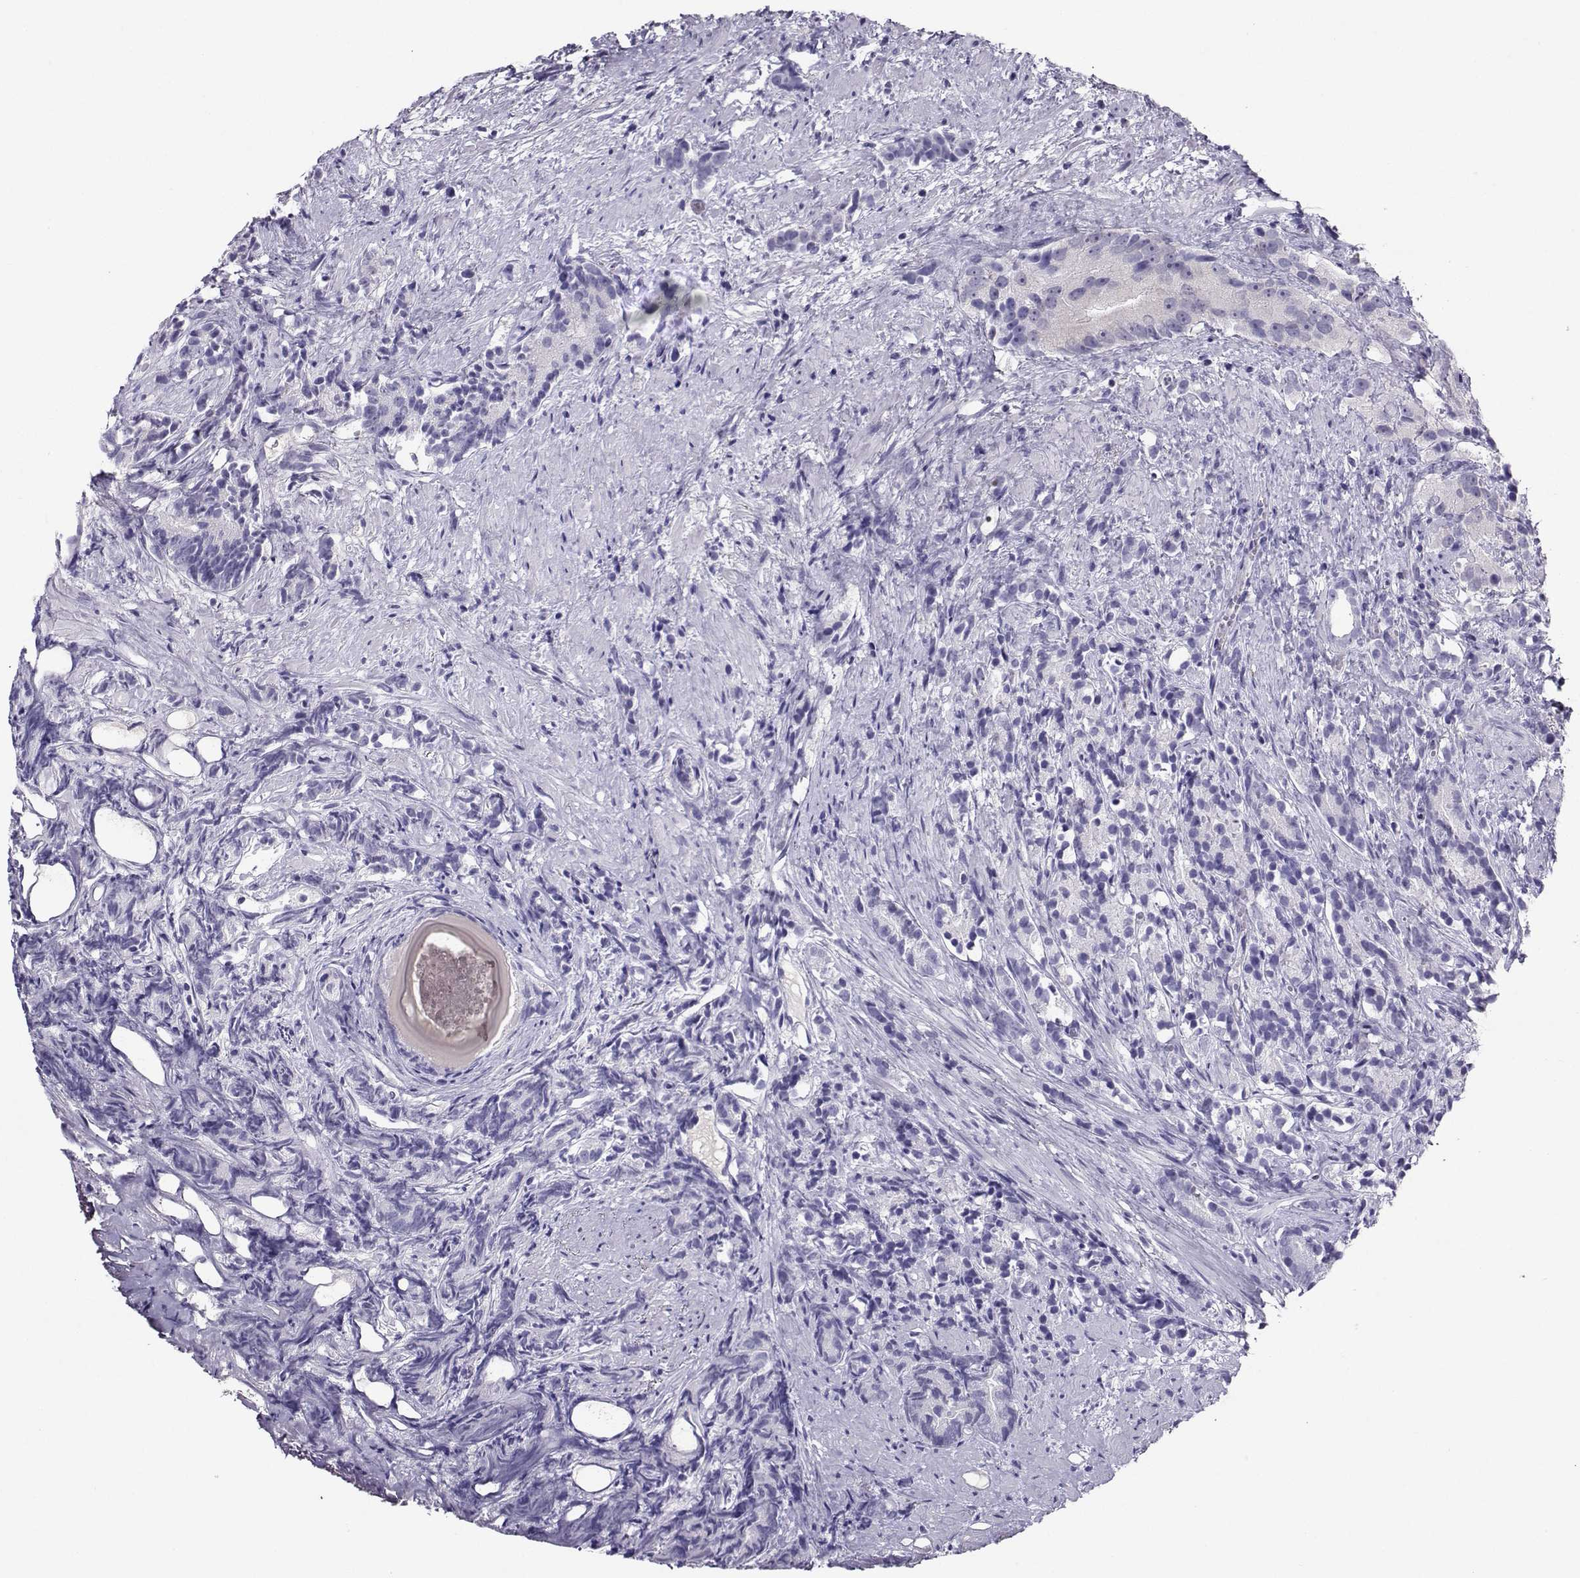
{"staining": {"intensity": "negative", "quantity": "none", "location": "none"}, "tissue": "prostate cancer", "cell_type": "Tumor cells", "image_type": "cancer", "snomed": [{"axis": "morphology", "description": "Adenocarcinoma, High grade"}, {"axis": "topography", "description": "Prostate"}], "caption": "Immunohistochemical staining of prostate cancer exhibits no significant staining in tumor cells. (DAB immunohistochemistry visualized using brightfield microscopy, high magnification).", "gene": "PGK1", "patient": {"sex": "male", "age": 90}}